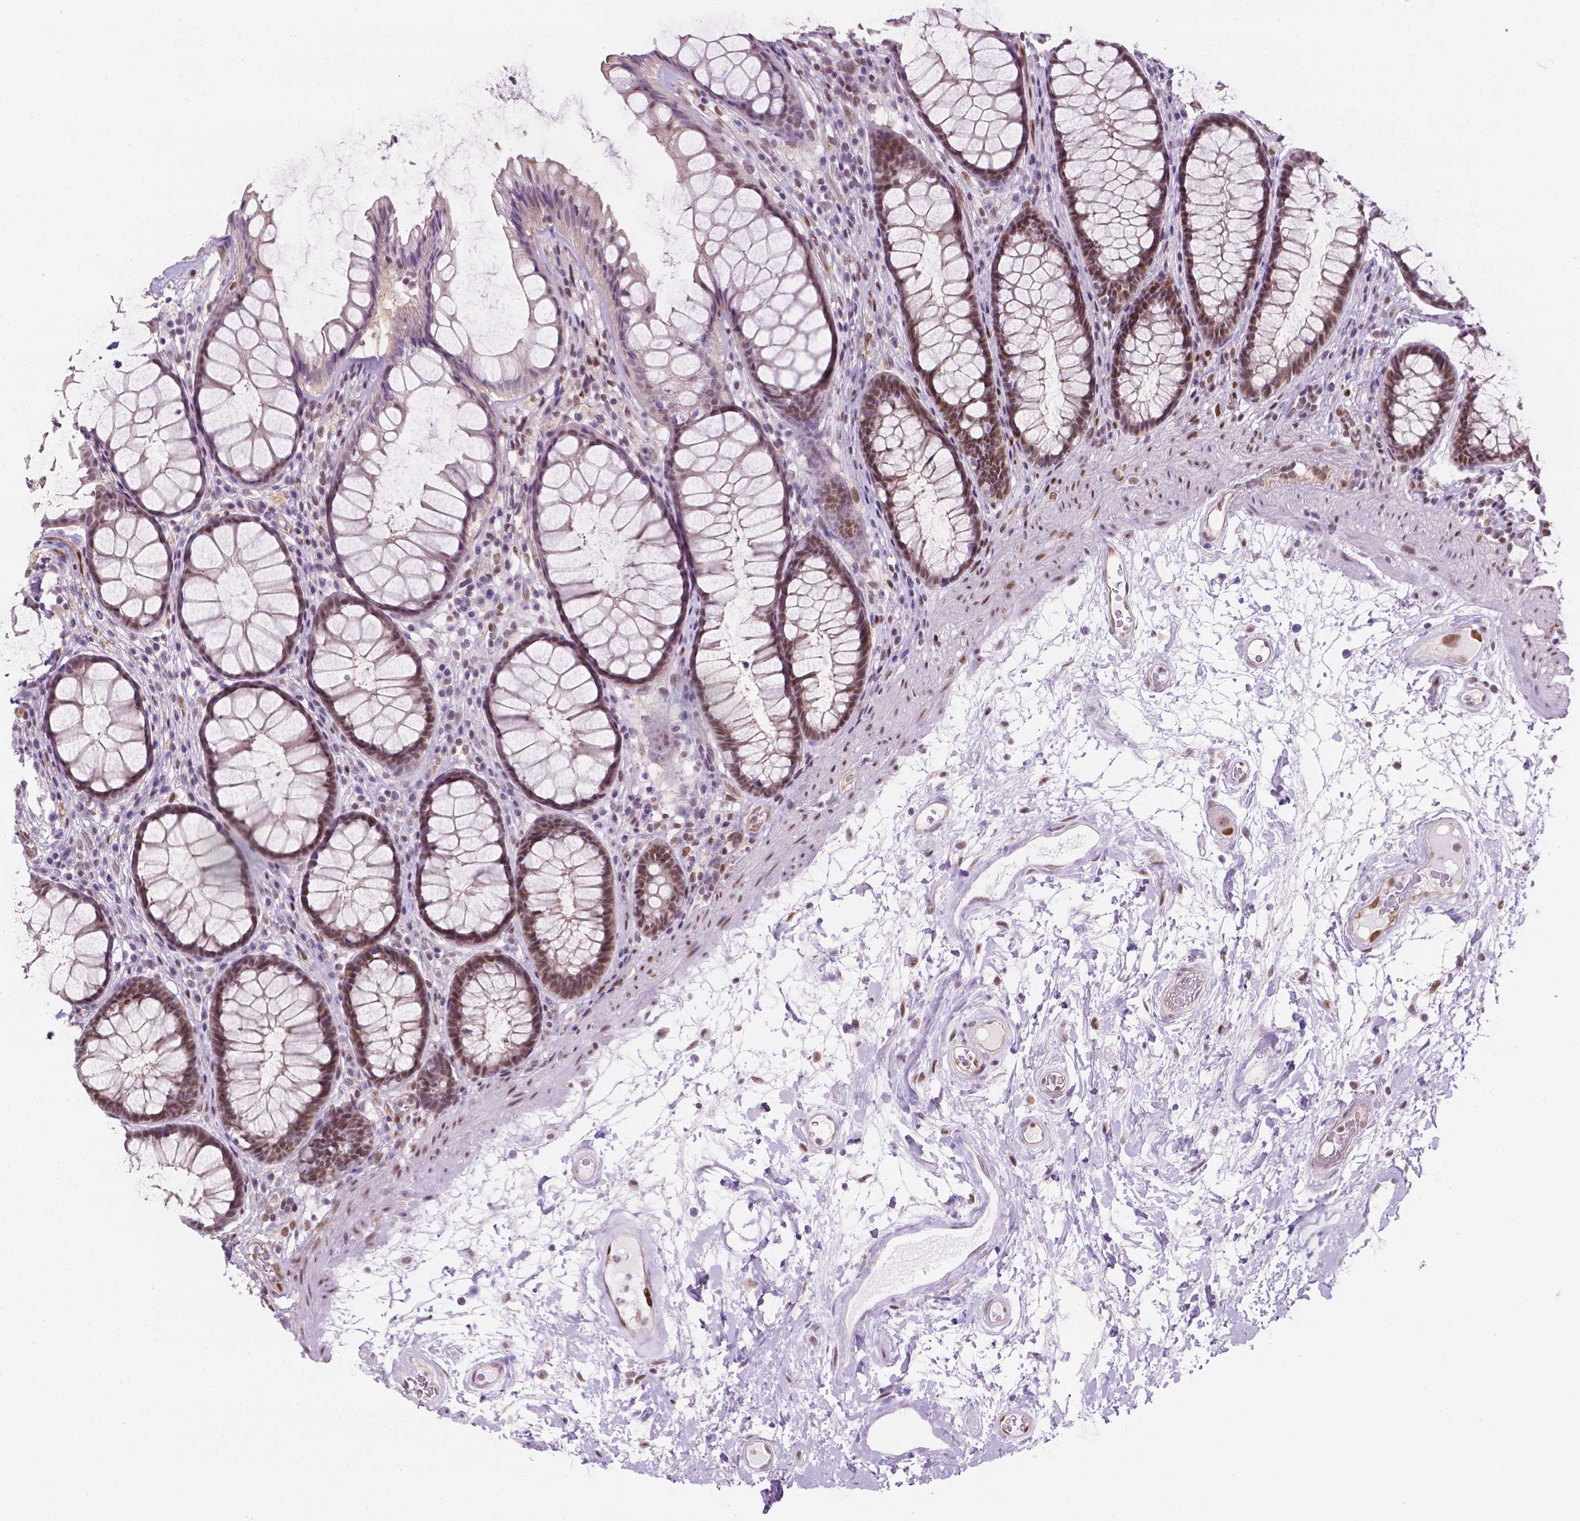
{"staining": {"intensity": "moderate", "quantity": "25%-75%", "location": "nuclear"}, "tissue": "rectum", "cell_type": "Glandular cells", "image_type": "normal", "snomed": [{"axis": "morphology", "description": "Normal tissue, NOS"}, {"axis": "topography", "description": "Rectum"}], "caption": "This image exhibits benign rectum stained with immunohistochemistry to label a protein in brown. The nuclear of glandular cells show moderate positivity for the protein. Nuclei are counter-stained blue.", "gene": "ERF", "patient": {"sex": "male", "age": 72}}